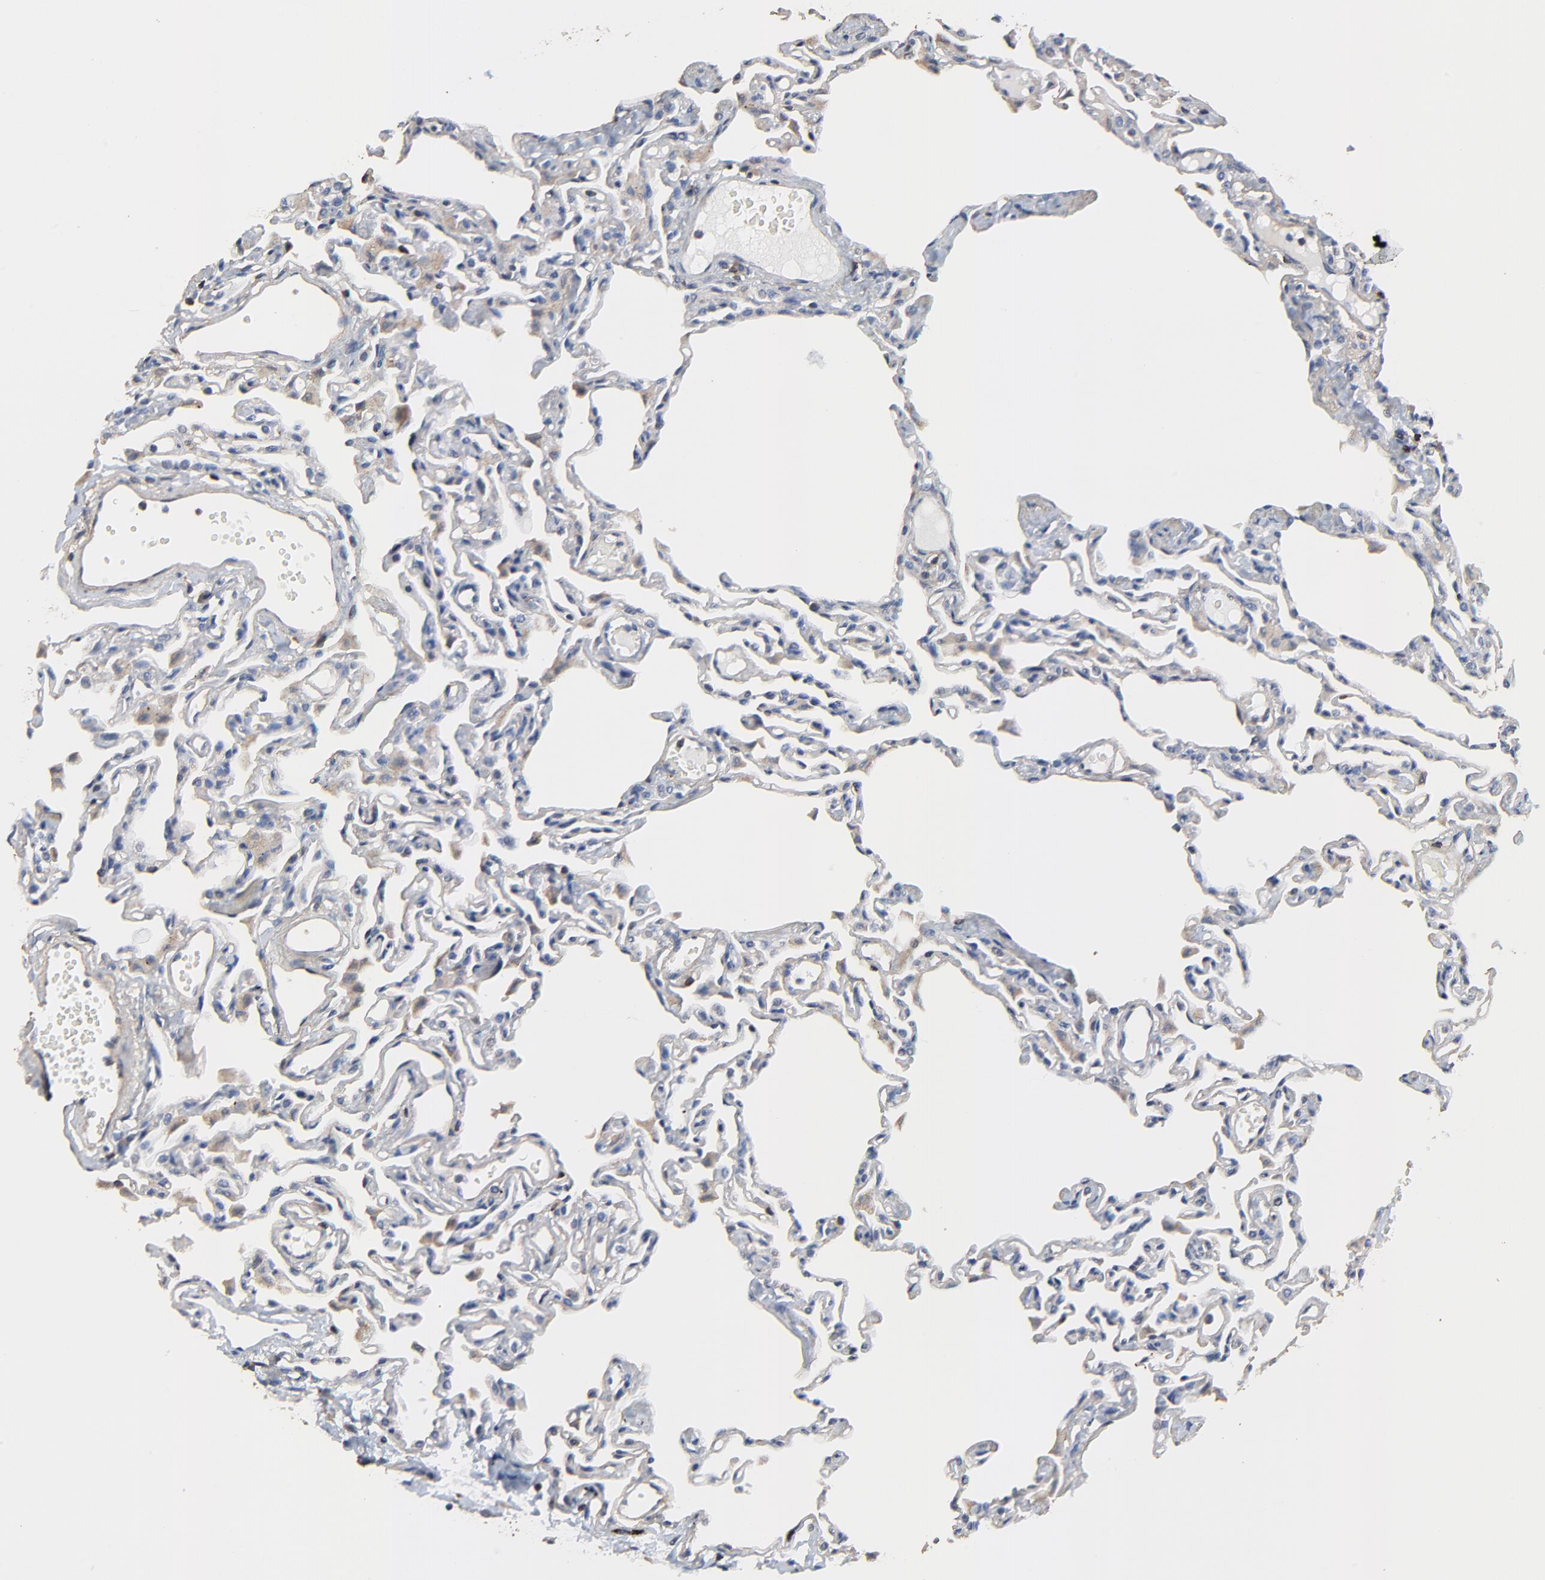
{"staining": {"intensity": "negative", "quantity": "none", "location": "none"}, "tissue": "lung", "cell_type": "Alveolar cells", "image_type": "normal", "snomed": [{"axis": "morphology", "description": "Normal tissue, NOS"}, {"axis": "topography", "description": "Lung"}], "caption": "Lung stained for a protein using immunohistochemistry shows no staining alveolar cells.", "gene": "SKAP1", "patient": {"sex": "female", "age": 49}}